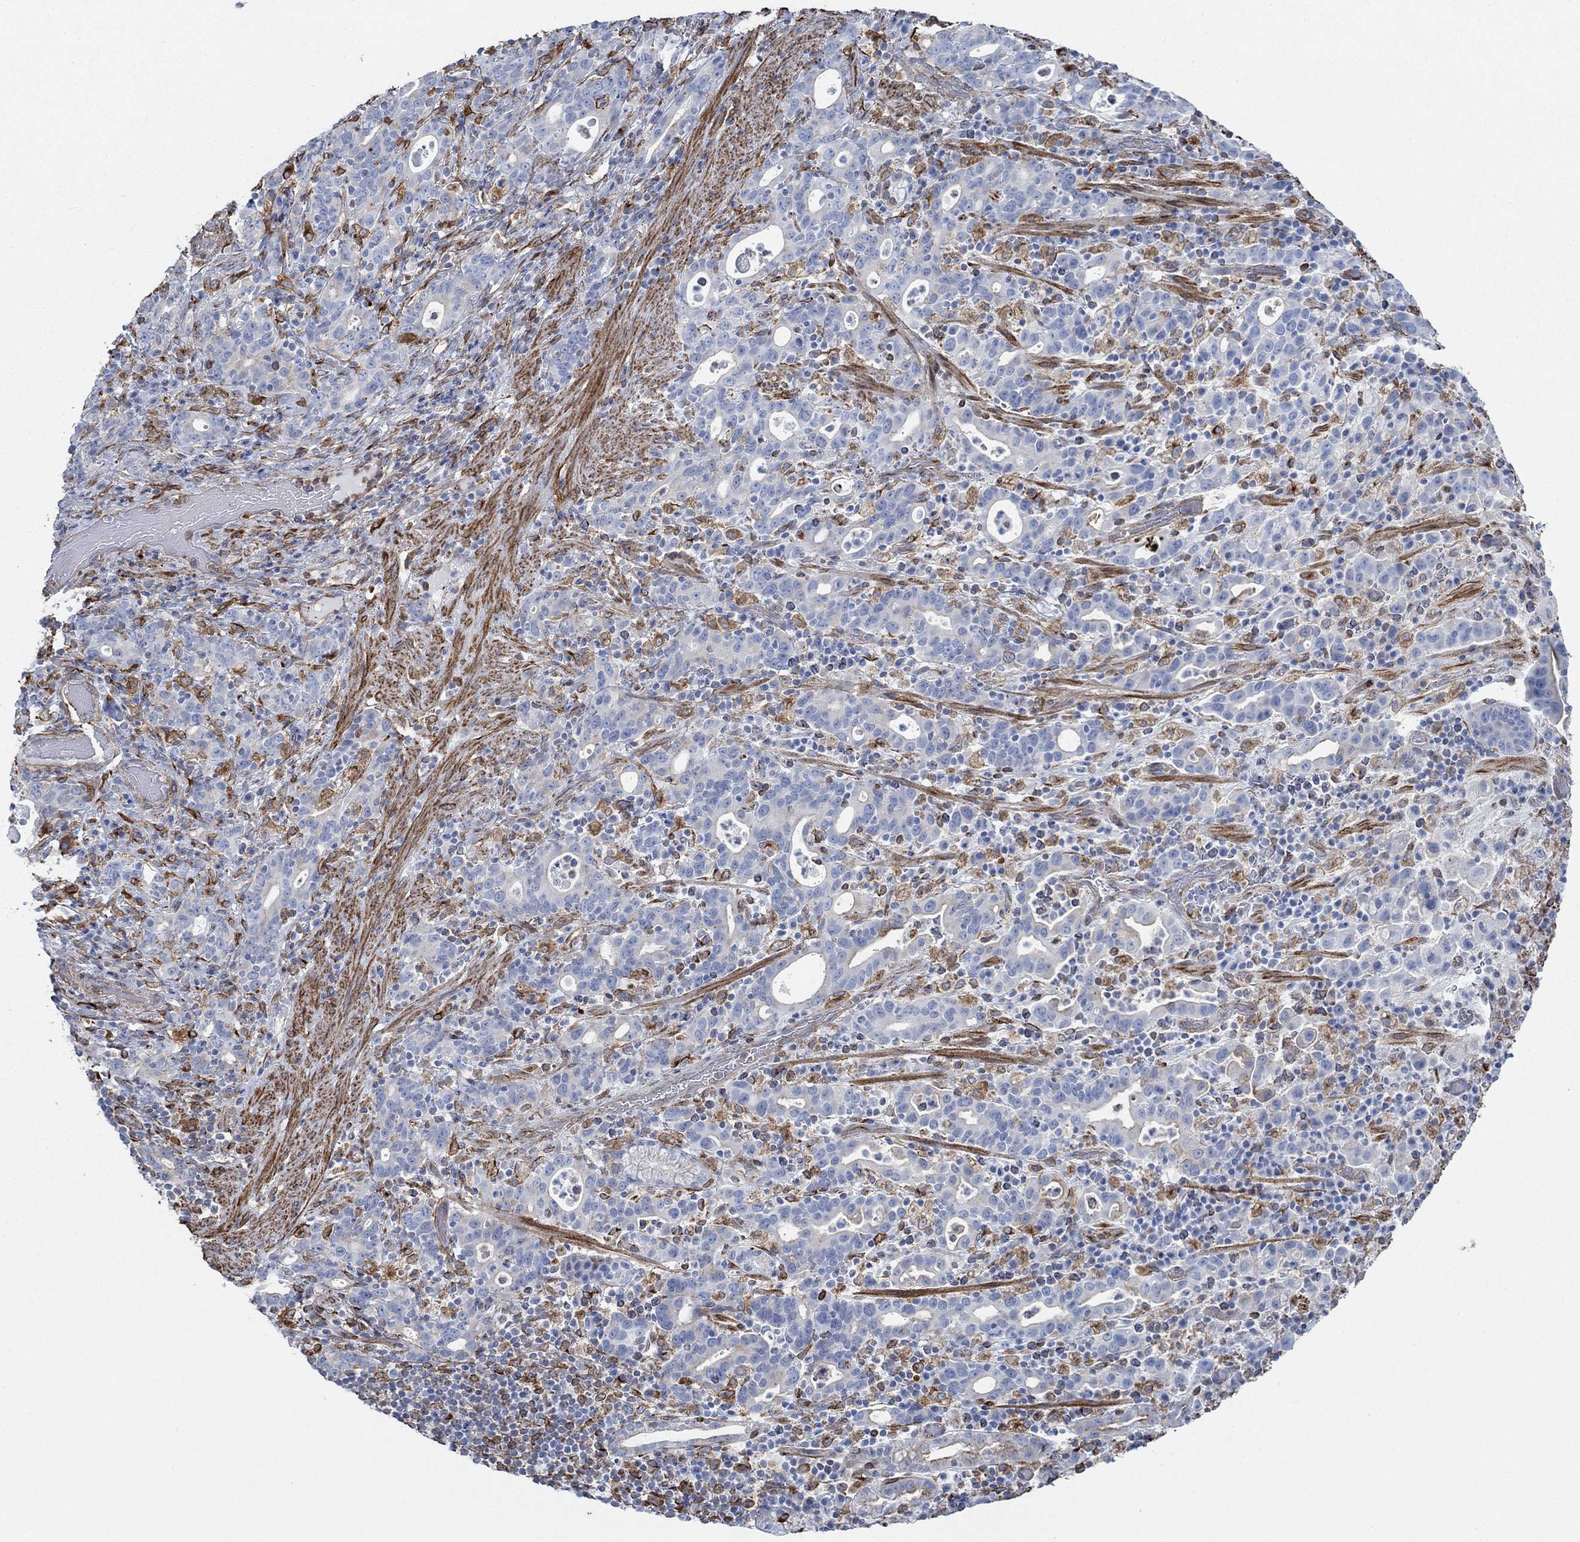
{"staining": {"intensity": "negative", "quantity": "none", "location": "none"}, "tissue": "stomach cancer", "cell_type": "Tumor cells", "image_type": "cancer", "snomed": [{"axis": "morphology", "description": "Adenocarcinoma, NOS"}, {"axis": "topography", "description": "Stomach"}], "caption": "Image shows no significant protein expression in tumor cells of stomach cancer.", "gene": "STC2", "patient": {"sex": "male", "age": 79}}